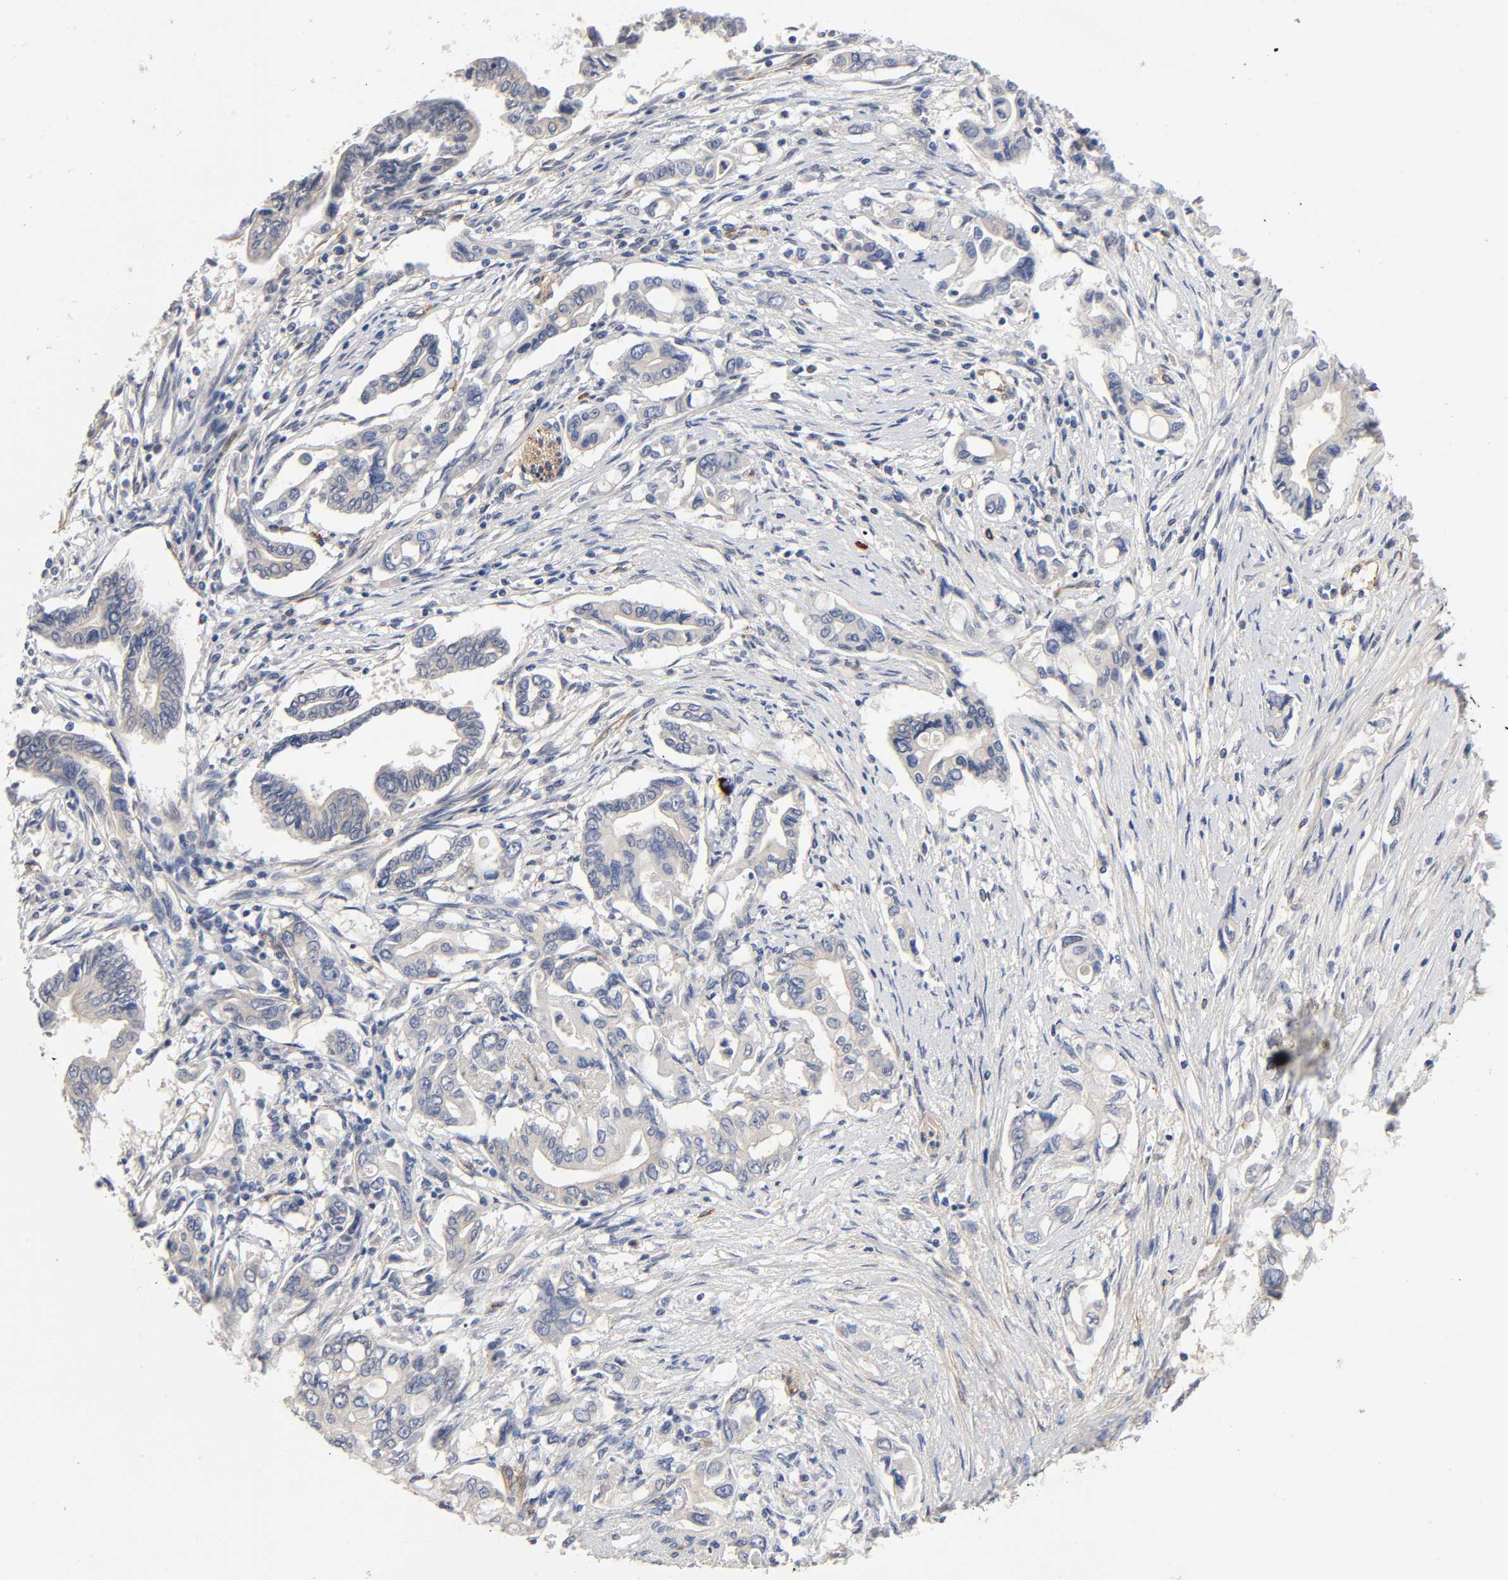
{"staining": {"intensity": "negative", "quantity": "none", "location": "none"}, "tissue": "pancreatic cancer", "cell_type": "Tumor cells", "image_type": "cancer", "snomed": [{"axis": "morphology", "description": "Adenocarcinoma, NOS"}, {"axis": "topography", "description": "Pancreas"}], "caption": "An immunohistochemistry (IHC) histopathology image of pancreatic adenocarcinoma is shown. There is no staining in tumor cells of pancreatic adenocarcinoma. (DAB (3,3'-diaminobenzidine) IHC with hematoxylin counter stain).", "gene": "RAB13", "patient": {"sex": "female", "age": 57}}